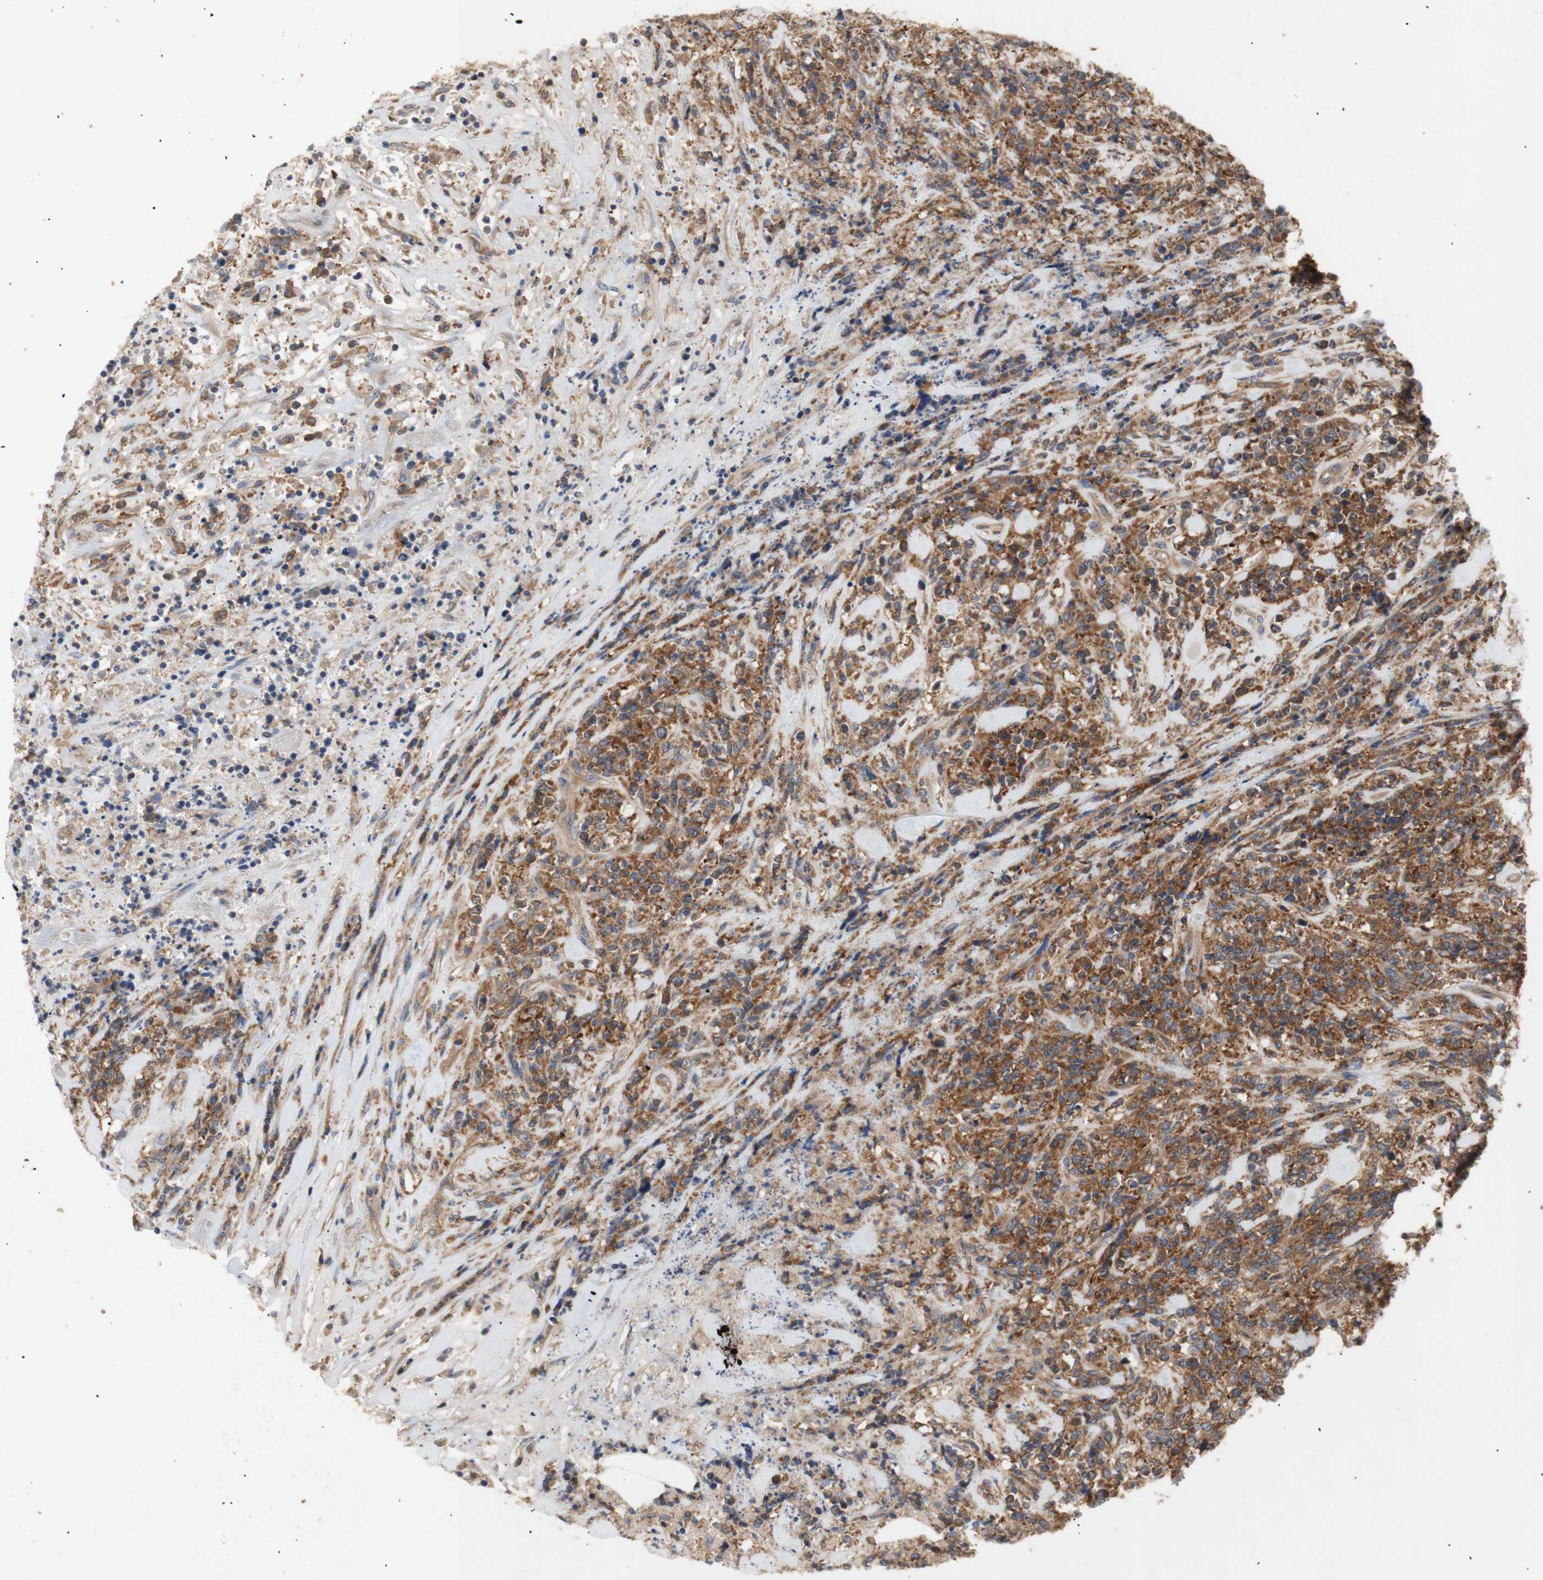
{"staining": {"intensity": "strong", "quantity": ">75%", "location": "cytoplasmic/membranous"}, "tissue": "lymphoma", "cell_type": "Tumor cells", "image_type": "cancer", "snomed": [{"axis": "morphology", "description": "Malignant lymphoma, non-Hodgkin's type, High grade"}, {"axis": "topography", "description": "Soft tissue"}], "caption": "The histopathology image displays immunohistochemical staining of malignant lymphoma, non-Hodgkin's type (high-grade). There is strong cytoplasmic/membranous expression is present in about >75% of tumor cells. (IHC, brightfield microscopy, high magnification).", "gene": "IKBKG", "patient": {"sex": "male", "age": 18}}